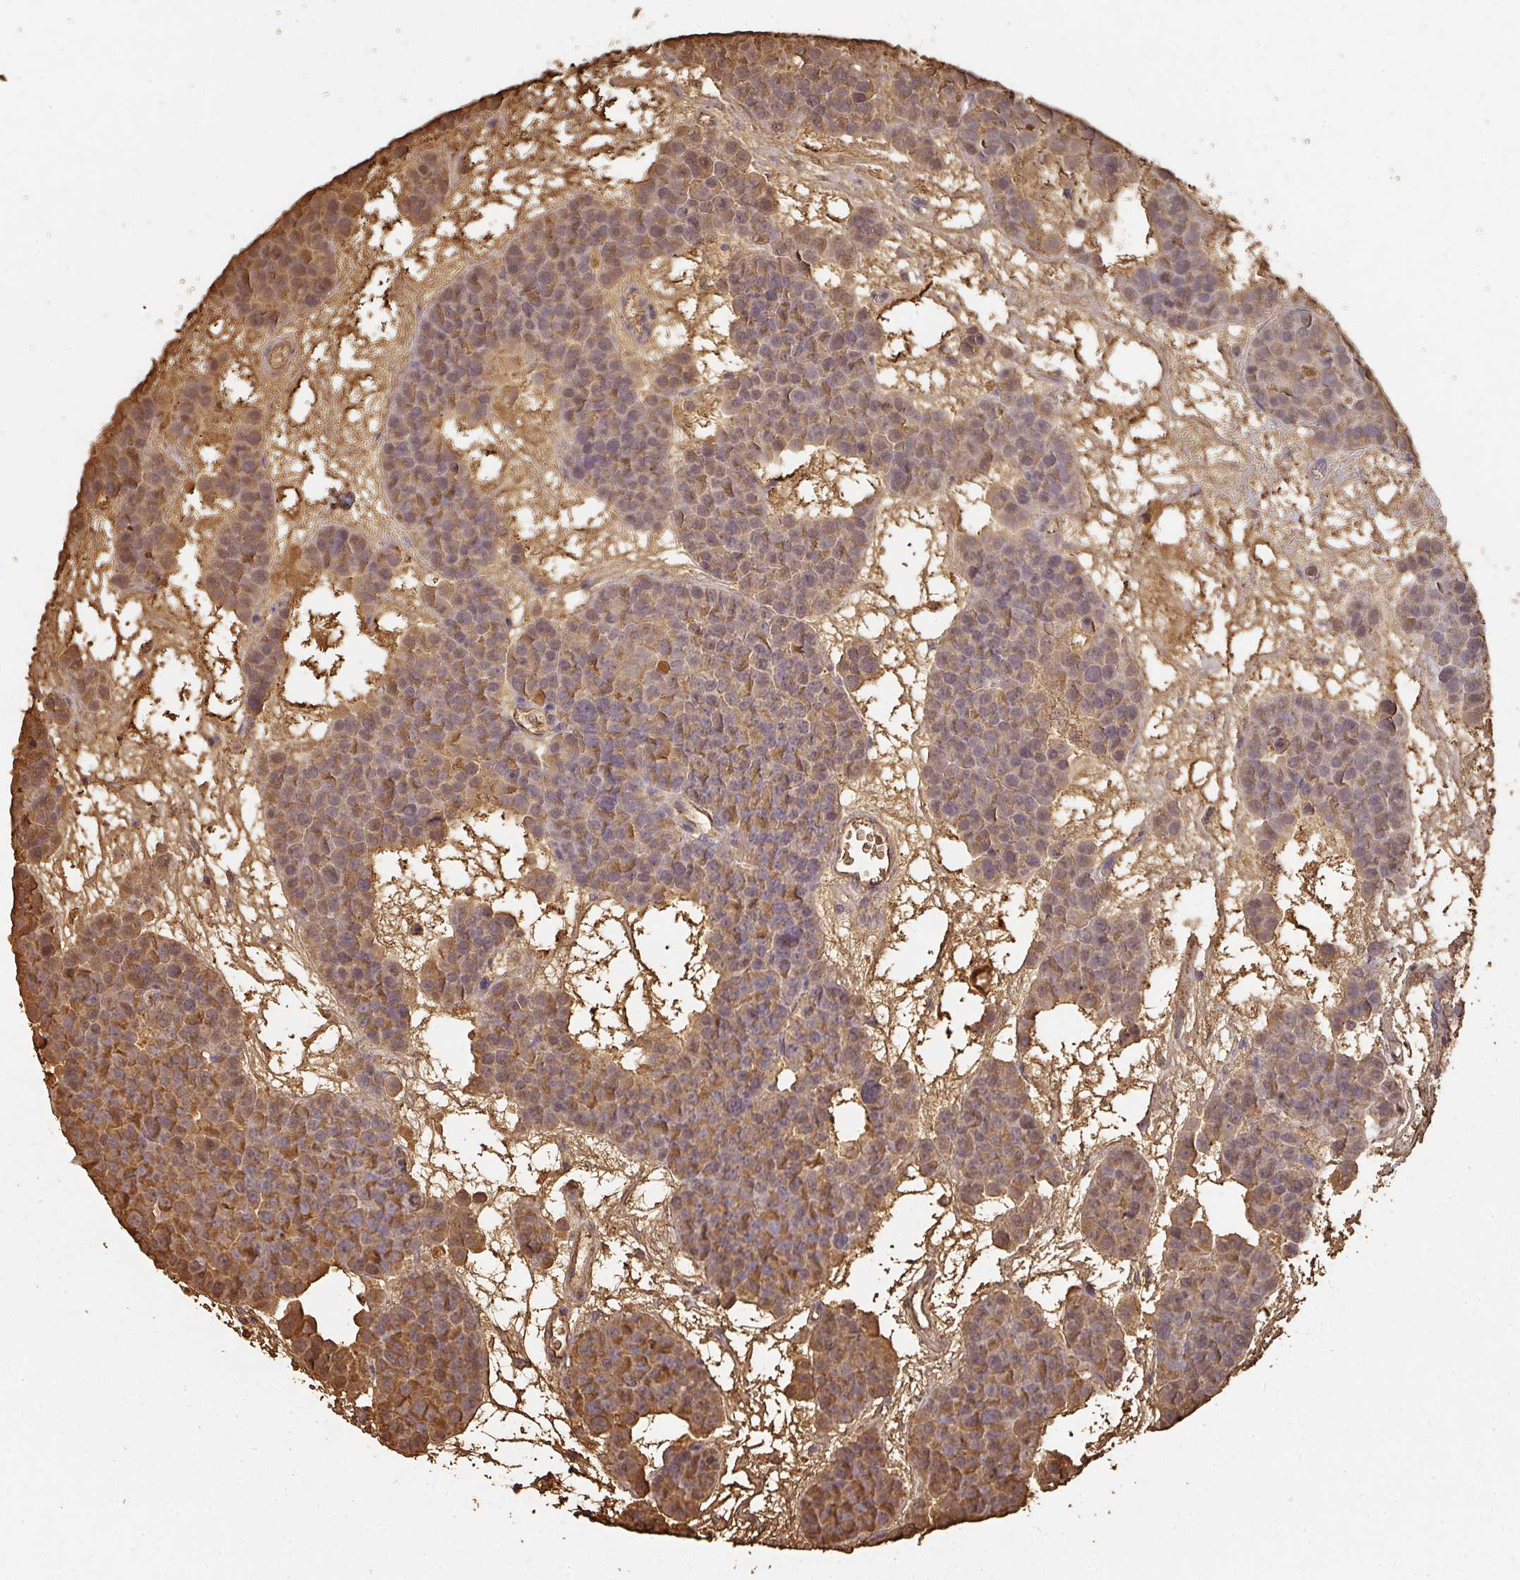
{"staining": {"intensity": "moderate", "quantity": ">75%", "location": "cytoplasmic/membranous"}, "tissue": "testis cancer", "cell_type": "Tumor cells", "image_type": "cancer", "snomed": [{"axis": "morphology", "description": "Seminoma, NOS"}, {"axis": "topography", "description": "Testis"}], "caption": "Immunohistochemical staining of human testis seminoma displays moderate cytoplasmic/membranous protein expression in approximately >75% of tumor cells.", "gene": "ALB", "patient": {"sex": "male", "age": 71}}